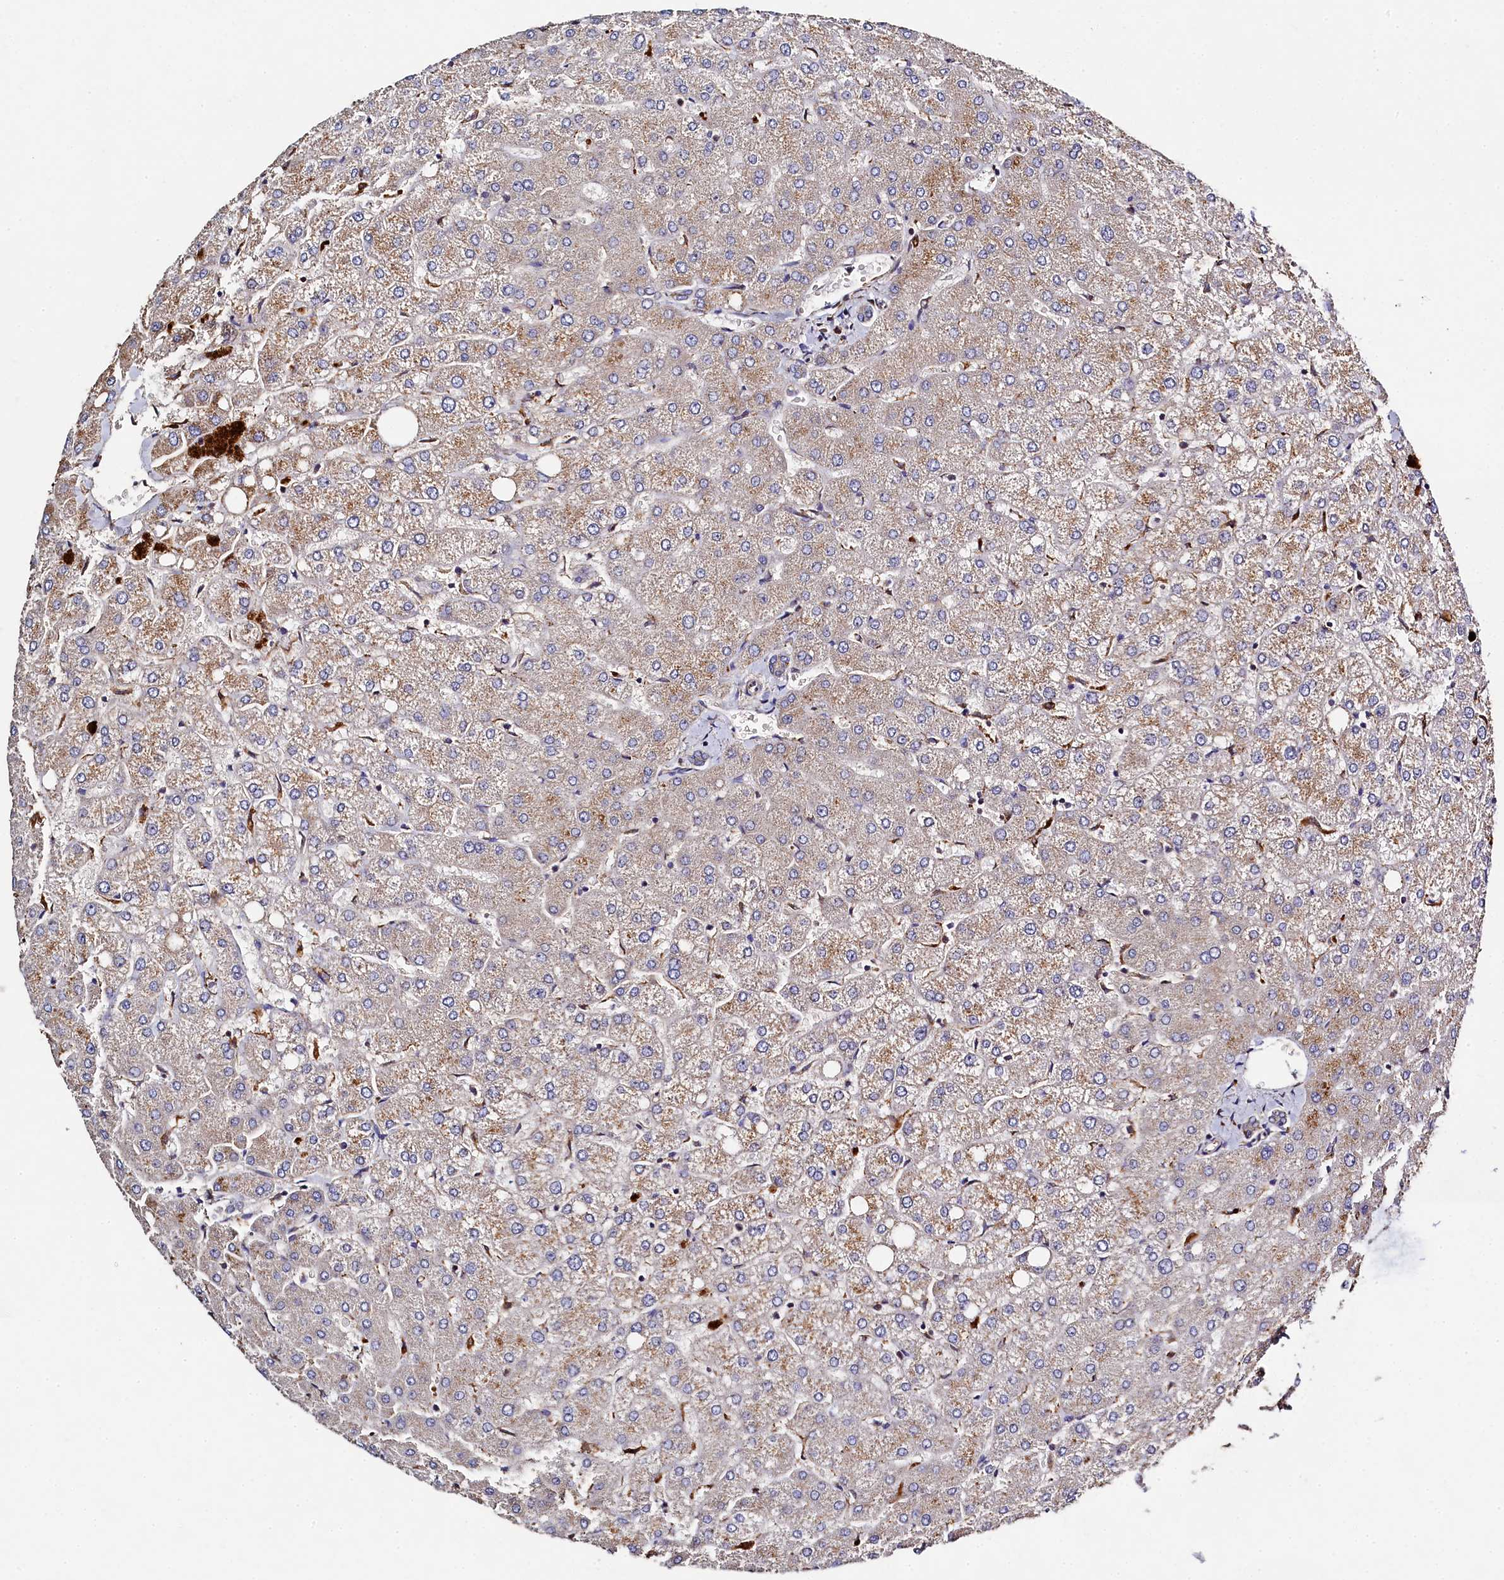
{"staining": {"intensity": "weak", "quantity": "25%-75%", "location": "cytoplasmic/membranous"}, "tissue": "liver", "cell_type": "Cholangiocytes", "image_type": "normal", "snomed": [{"axis": "morphology", "description": "Normal tissue, NOS"}, {"axis": "topography", "description": "Liver"}], "caption": "Cholangiocytes exhibit weak cytoplasmic/membranous staining in approximately 25%-75% of cells in unremarkable liver.", "gene": "TK2", "patient": {"sex": "female", "age": 54}}